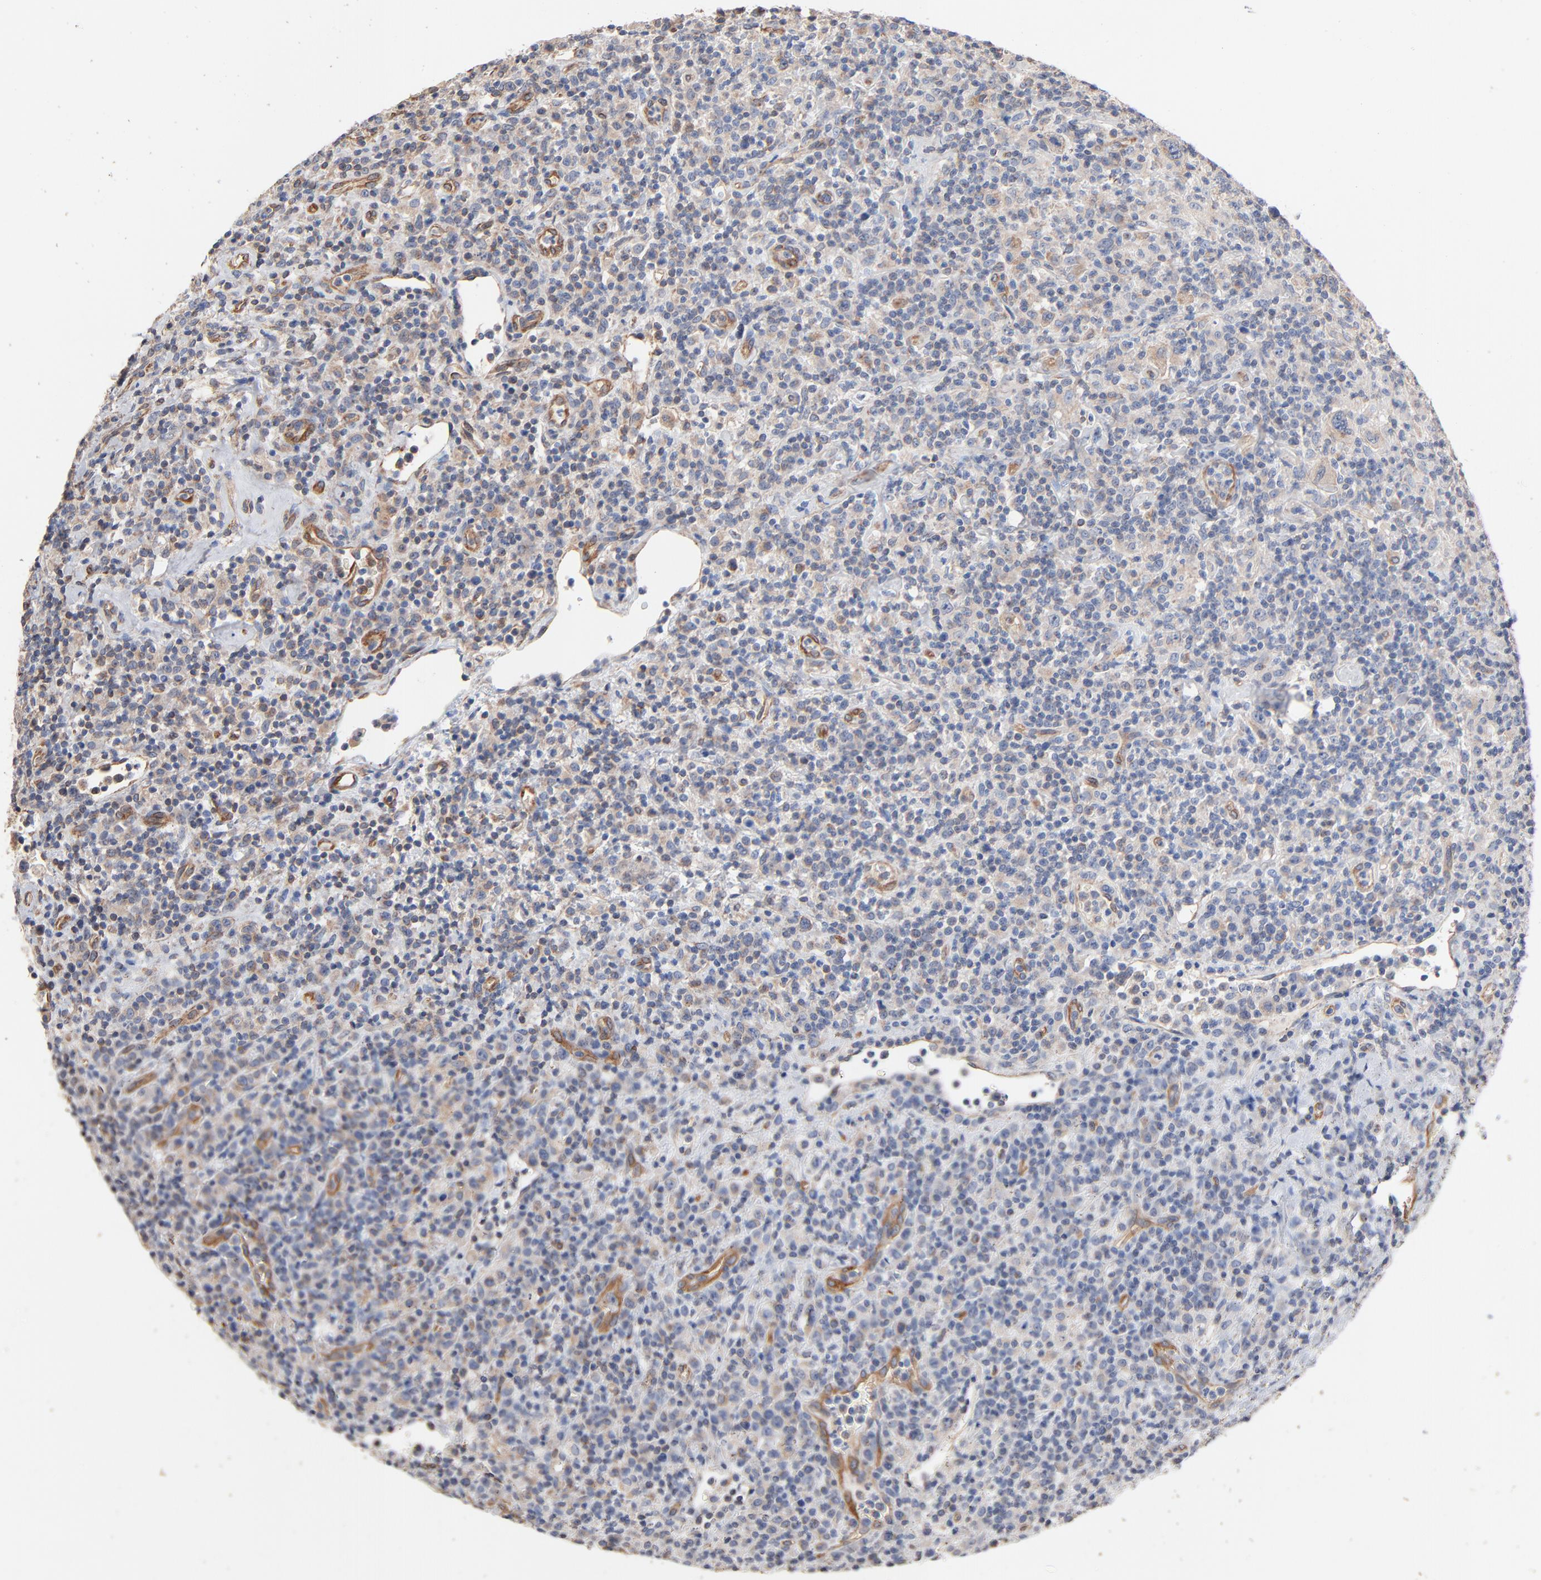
{"staining": {"intensity": "negative", "quantity": "none", "location": "none"}, "tissue": "lymphoma", "cell_type": "Tumor cells", "image_type": "cancer", "snomed": [{"axis": "morphology", "description": "Hodgkin's disease, NOS"}, {"axis": "topography", "description": "Lymph node"}], "caption": "This is a image of IHC staining of Hodgkin's disease, which shows no expression in tumor cells.", "gene": "ABCD4", "patient": {"sex": "male", "age": 65}}